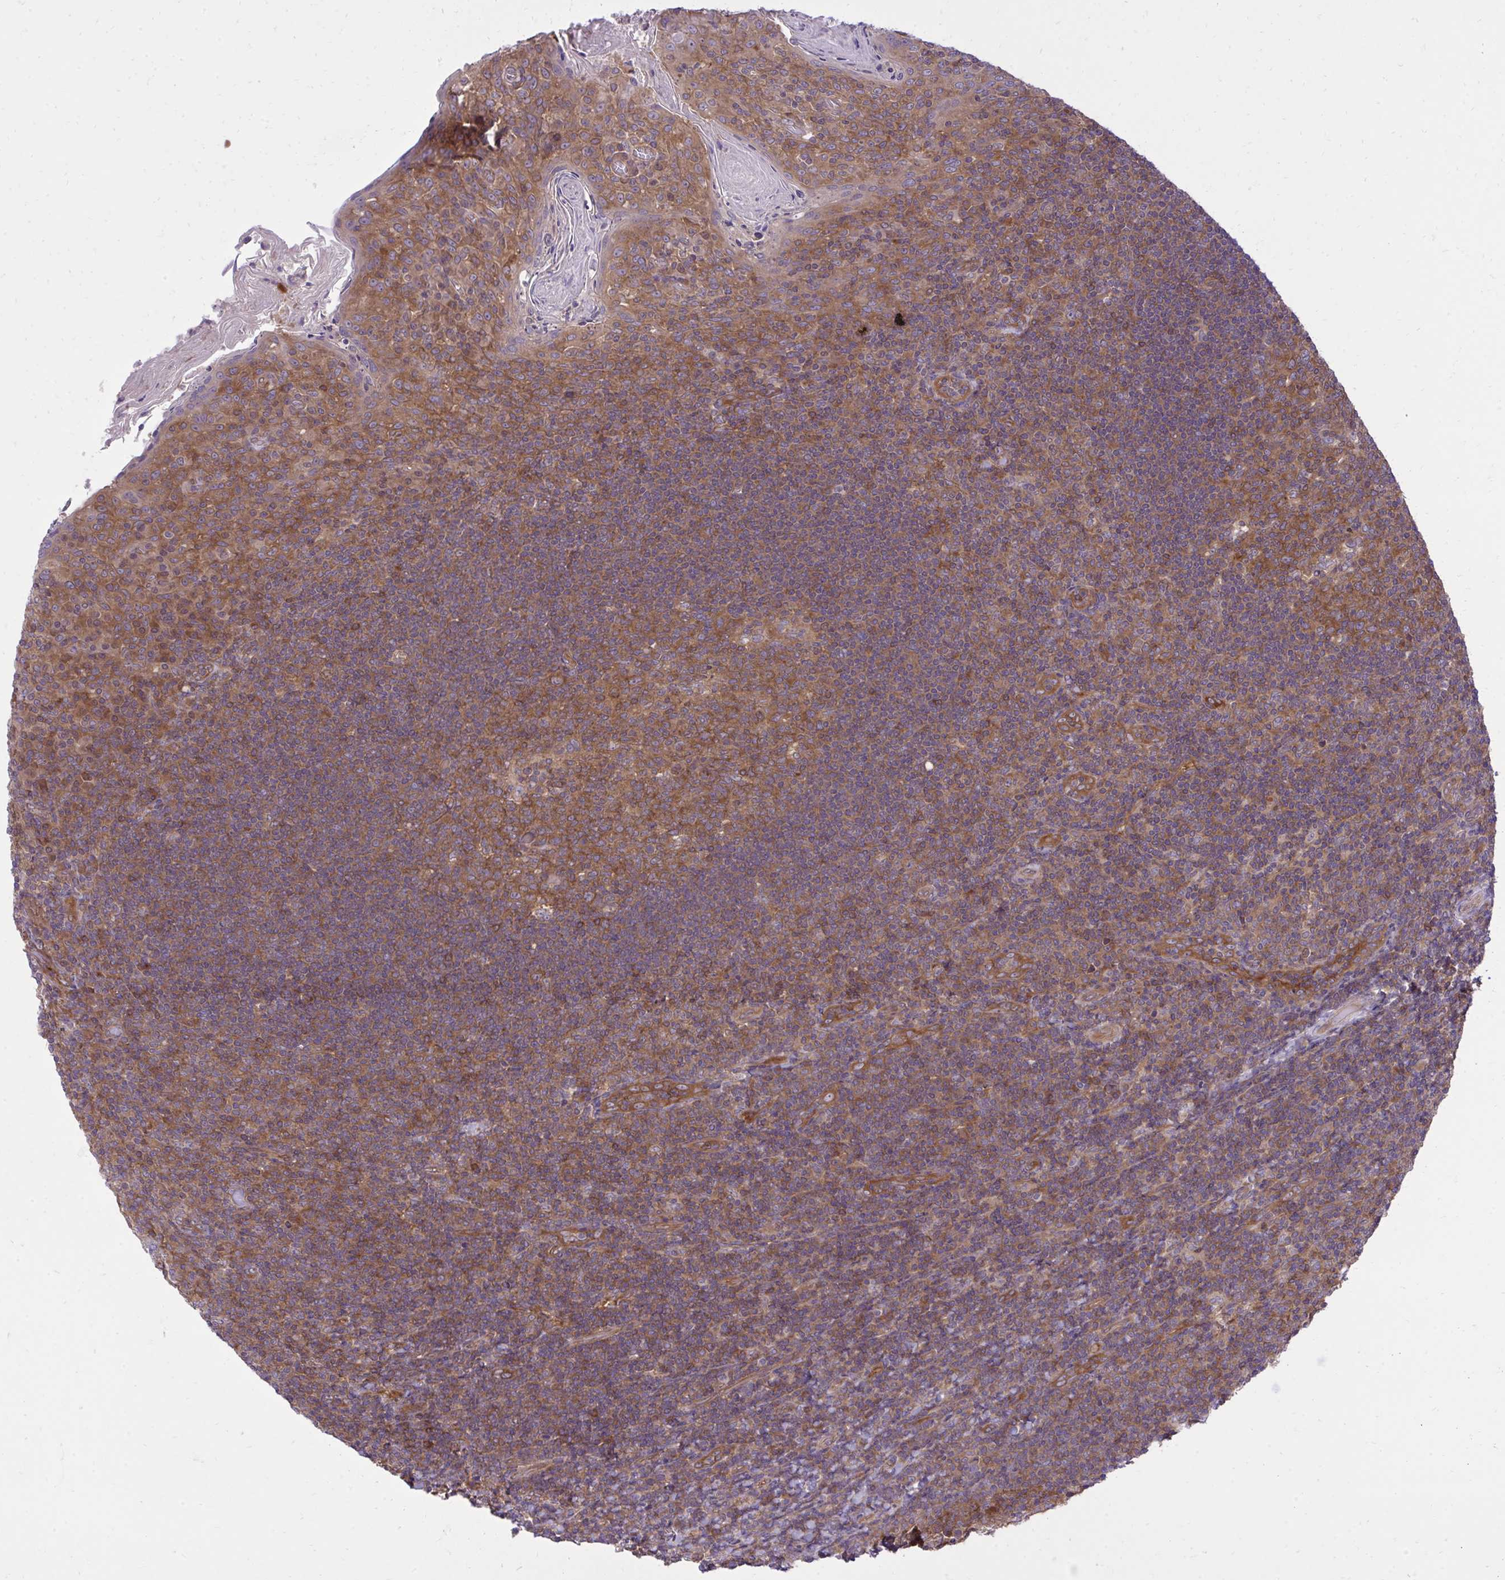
{"staining": {"intensity": "moderate", "quantity": ">75%", "location": "cytoplasmic/membranous"}, "tissue": "tonsil", "cell_type": "Germinal center cells", "image_type": "normal", "snomed": [{"axis": "morphology", "description": "Normal tissue, NOS"}, {"axis": "topography", "description": "Tonsil"}], "caption": "Protein staining reveals moderate cytoplasmic/membranous expression in approximately >75% of germinal center cells in benign tonsil. (DAB (3,3'-diaminobenzidine) IHC, brown staining for protein, blue staining for nuclei).", "gene": "PPP5C", "patient": {"sex": "female", "age": 10}}